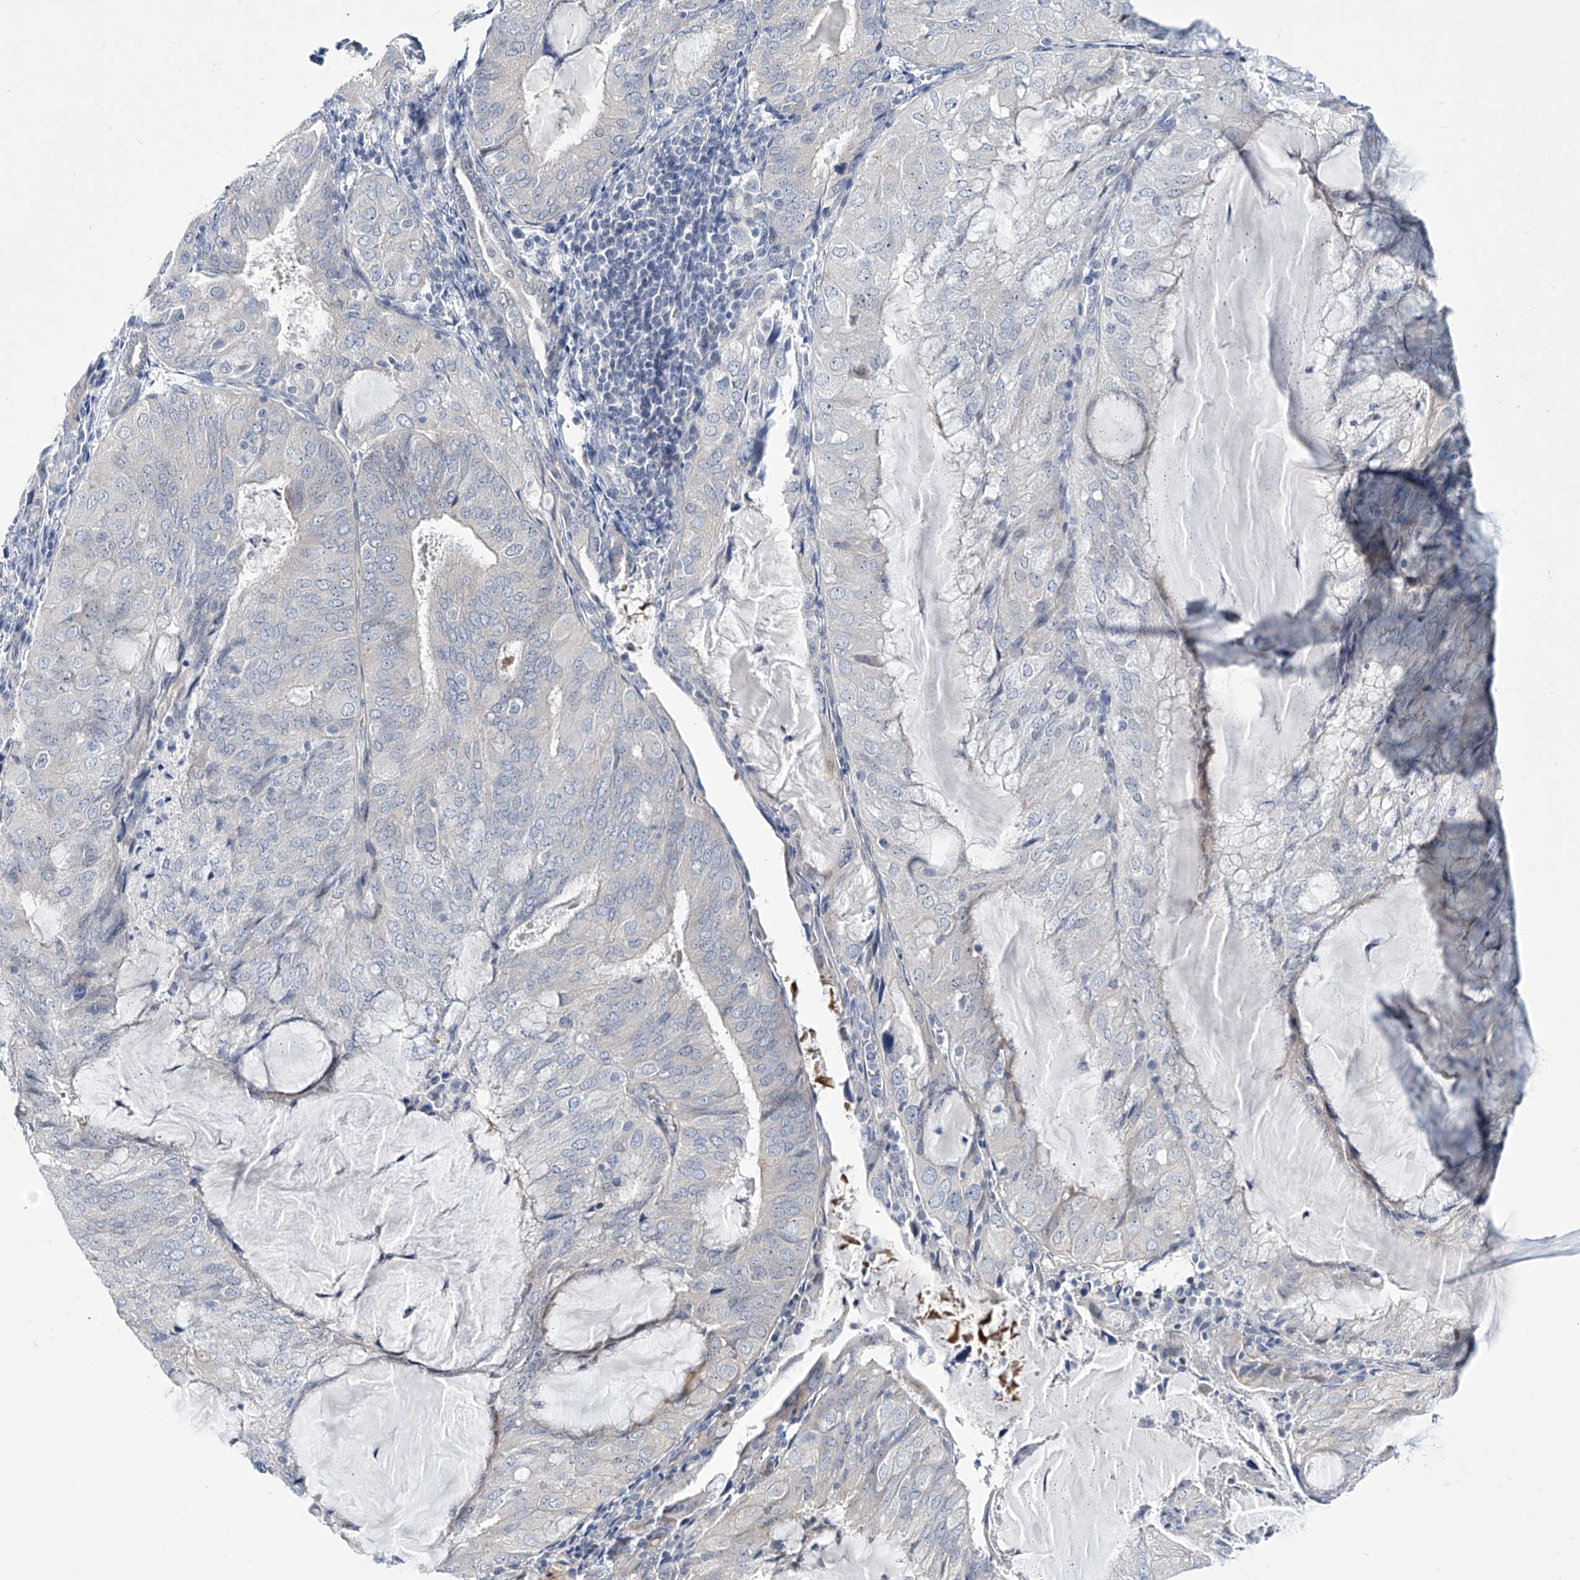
{"staining": {"intensity": "negative", "quantity": "none", "location": "none"}, "tissue": "endometrial cancer", "cell_type": "Tumor cells", "image_type": "cancer", "snomed": [{"axis": "morphology", "description": "Adenocarcinoma, NOS"}, {"axis": "topography", "description": "Endometrium"}], "caption": "The immunohistochemistry photomicrograph has no significant staining in tumor cells of endometrial cancer tissue.", "gene": "TRIM60", "patient": {"sex": "female", "age": 81}}